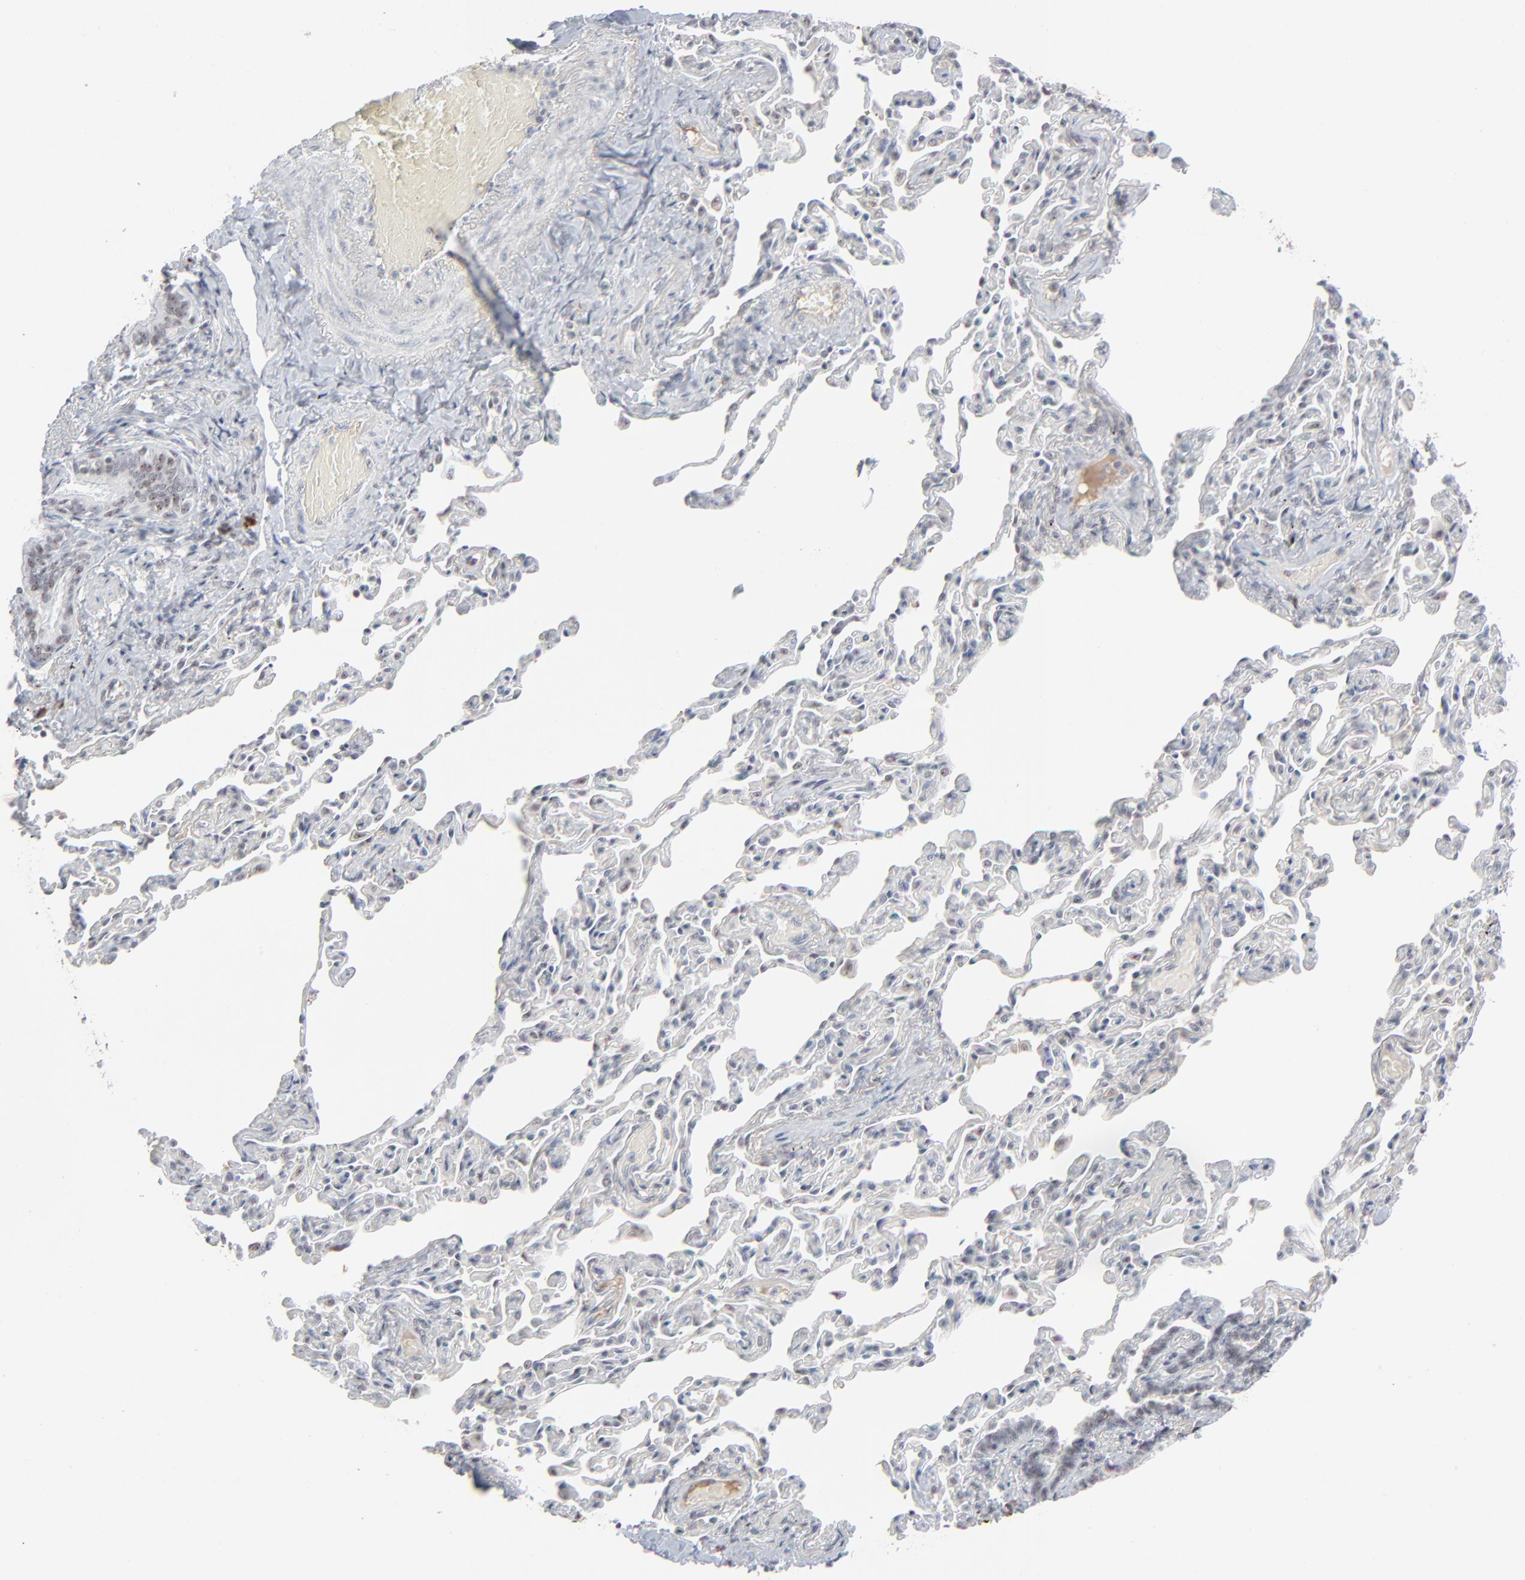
{"staining": {"intensity": "negative", "quantity": "none", "location": "none"}, "tissue": "bronchus", "cell_type": "Respiratory epithelial cells", "image_type": "normal", "snomed": [{"axis": "morphology", "description": "Normal tissue, NOS"}, {"axis": "topography", "description": "Lung"}], "caption": "This is an immunohistochemistry (IHC) image of normal bronchus. There is no expression in respiratory epithelial cells.", "gene": "MPHOSPH6", "patient": {"sex": "male", "age": 64}}